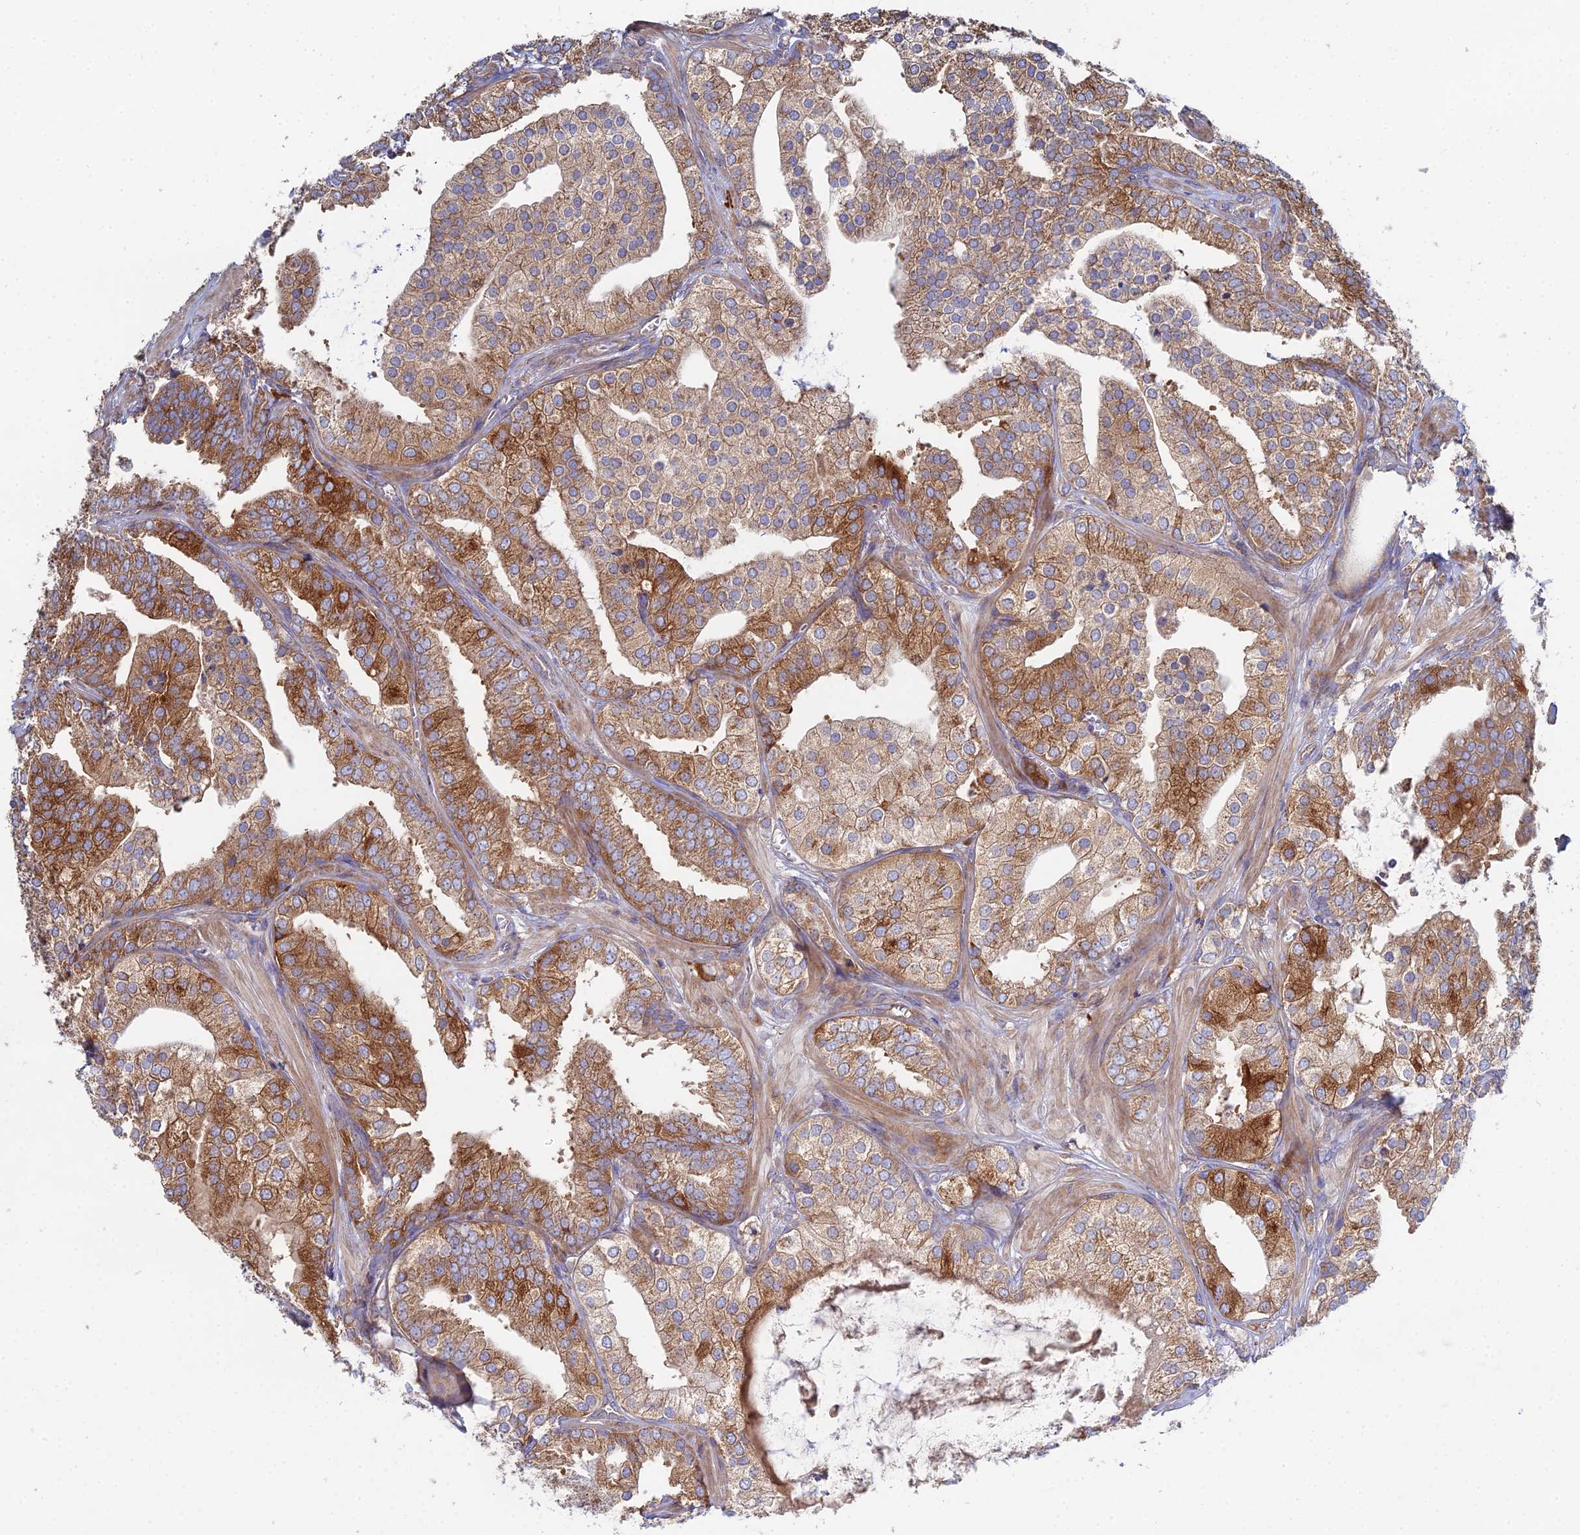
{"staining": {"intensity": "strong", "quantity": ">75%", "location": "cytoplasmic/membranous"}, "tissue": "prostate cancer", "cell_type": "Tumor cells", "image_type": "cancer", "snomed": [{"axis": "morphology", "description": "Adenocarcinoma, High grade"}, {"axis": "topography", "description": "Prostate"}], "caption": "A brown stain highlights strong cytoplasmic/membranous expression of a protein in high-grade adenocarcinoma (prostate) tumor cells.", "gene": "CLCN3", "patient": {"sex": "male", "age": 50}}